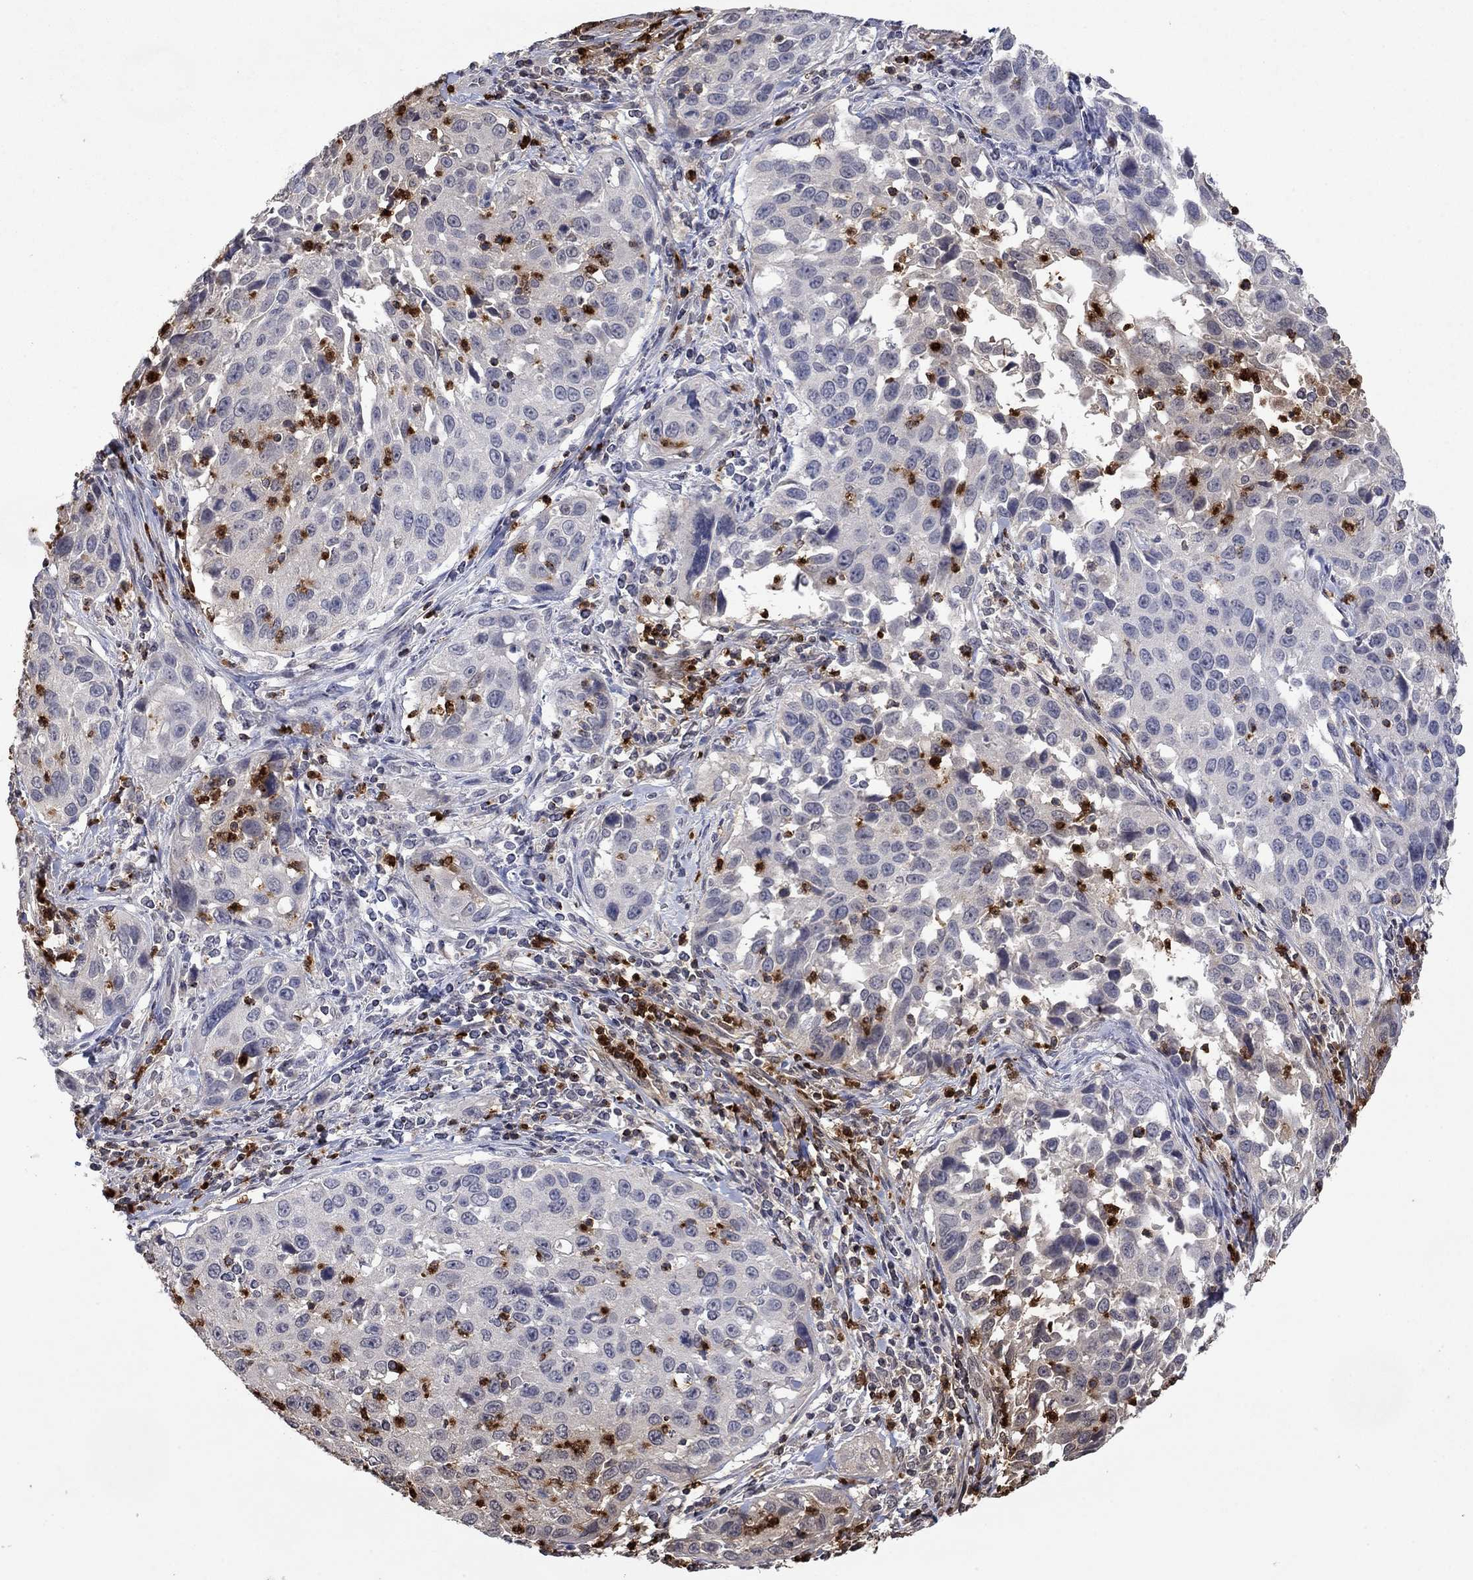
{"staining": {"intensity": "negative", "quantity": "none", "location": "none"}, "tissue": "cervical cancer", "cell_type": "Tumor cells", "image_type": "cancer", "snomed": [{"axis": "morphology", "description": "Squamous cell carcinoma, NOS"}, {"axis": "topography", "description": "Cervix"}], "caption": "Human cervical squamous cell carcinoma stained for a protein using IHC demonstrates no staining in tumor cells.", "gene": "CCL5", "patient": {"sex": "female", "age": 26}}